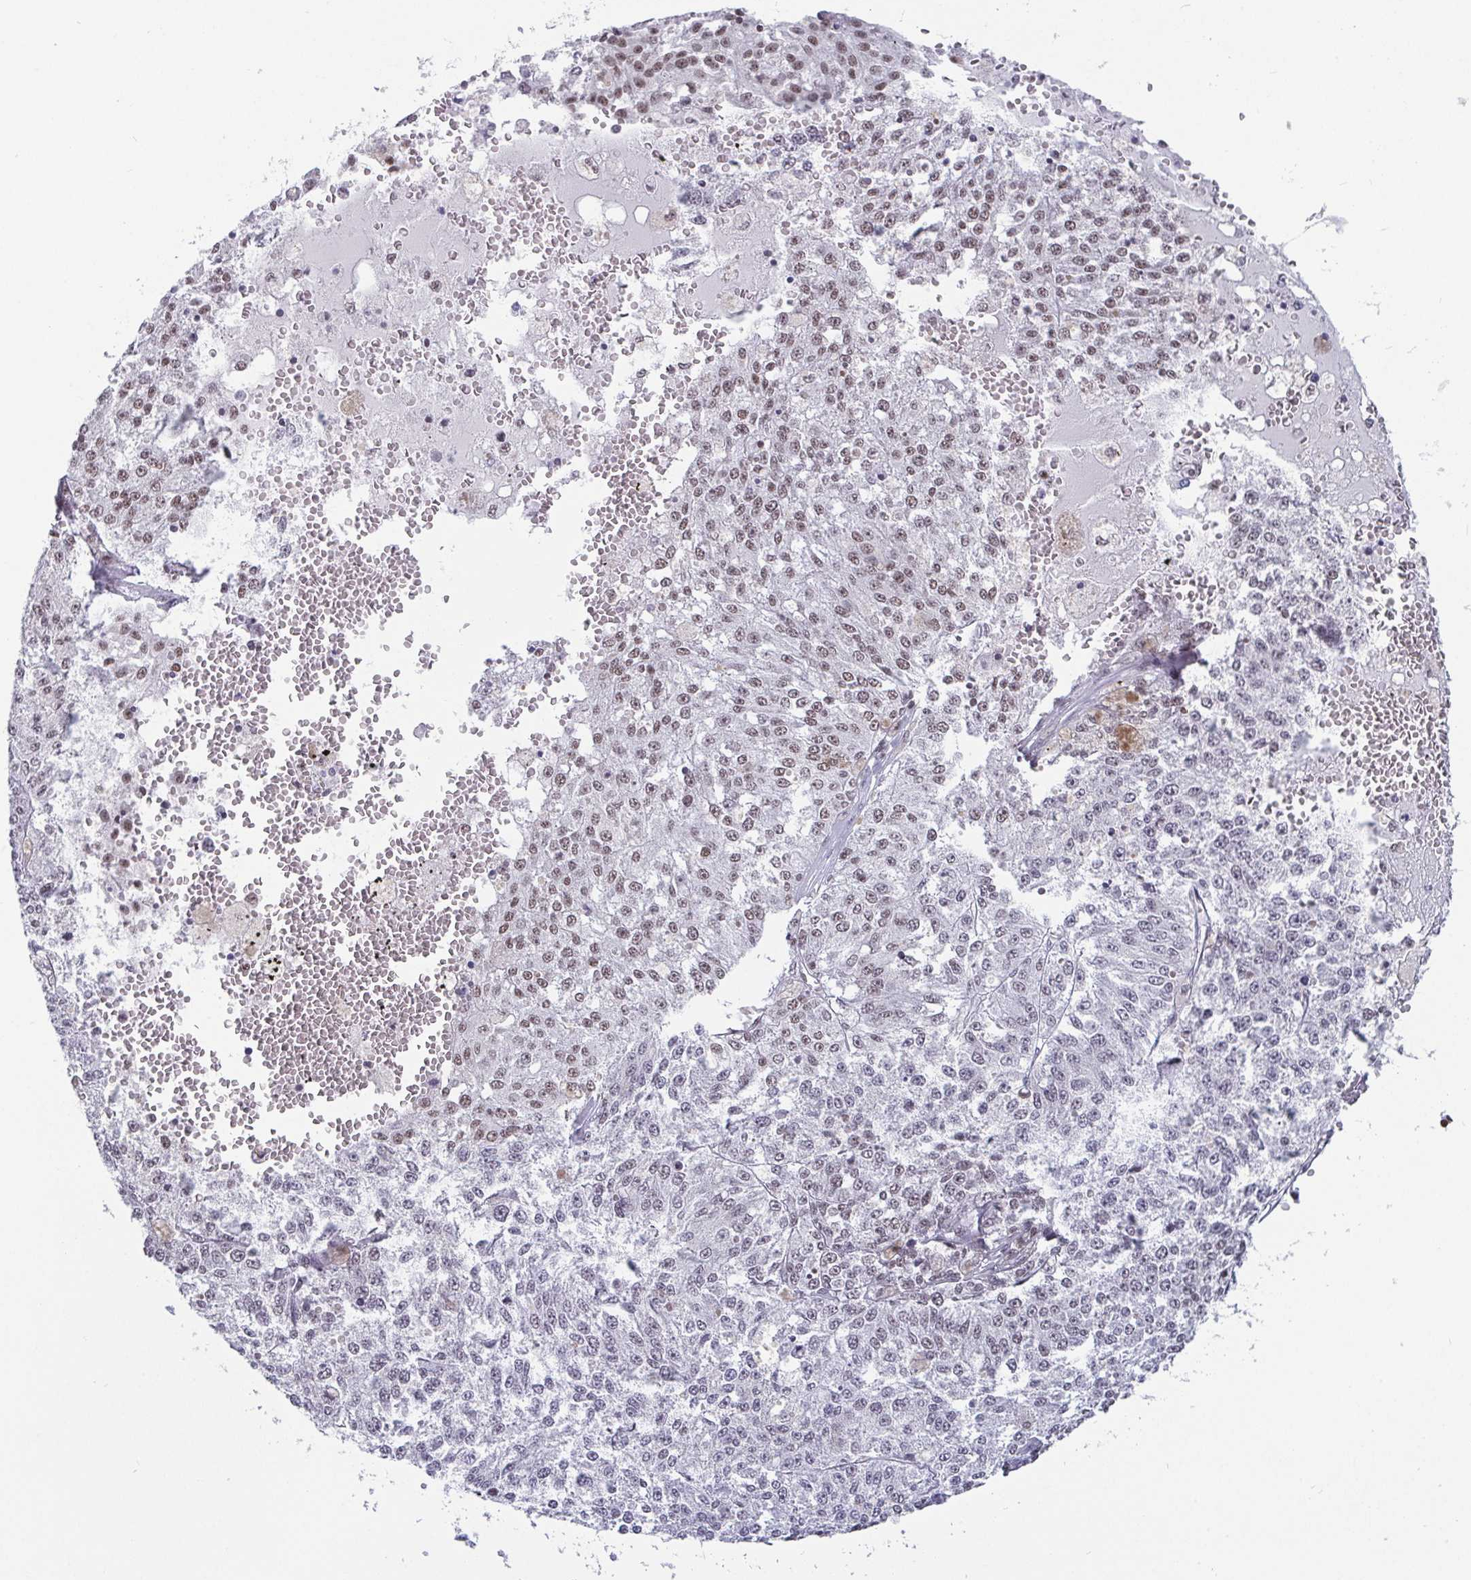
{"staining": {"intensity": "weak", "quantity": "<25%", "location": "nuclear"}, "tissue": "melanoma", "cell_type": "Tumor cells", "image_type": "cancer", "snomed": [{"axis": "morphology", "description": "Malignant melanoma, Metastatic site"}, {"axis": "topography", "description": "Lymph node"}], "caption": "Protein analysis of melanoma reveals no significant positivity in tumor cells. (DAB immunohistochemistry, high magnification).", "gene": "CTCF", "patient": {"sex": "female", "age": 64}}